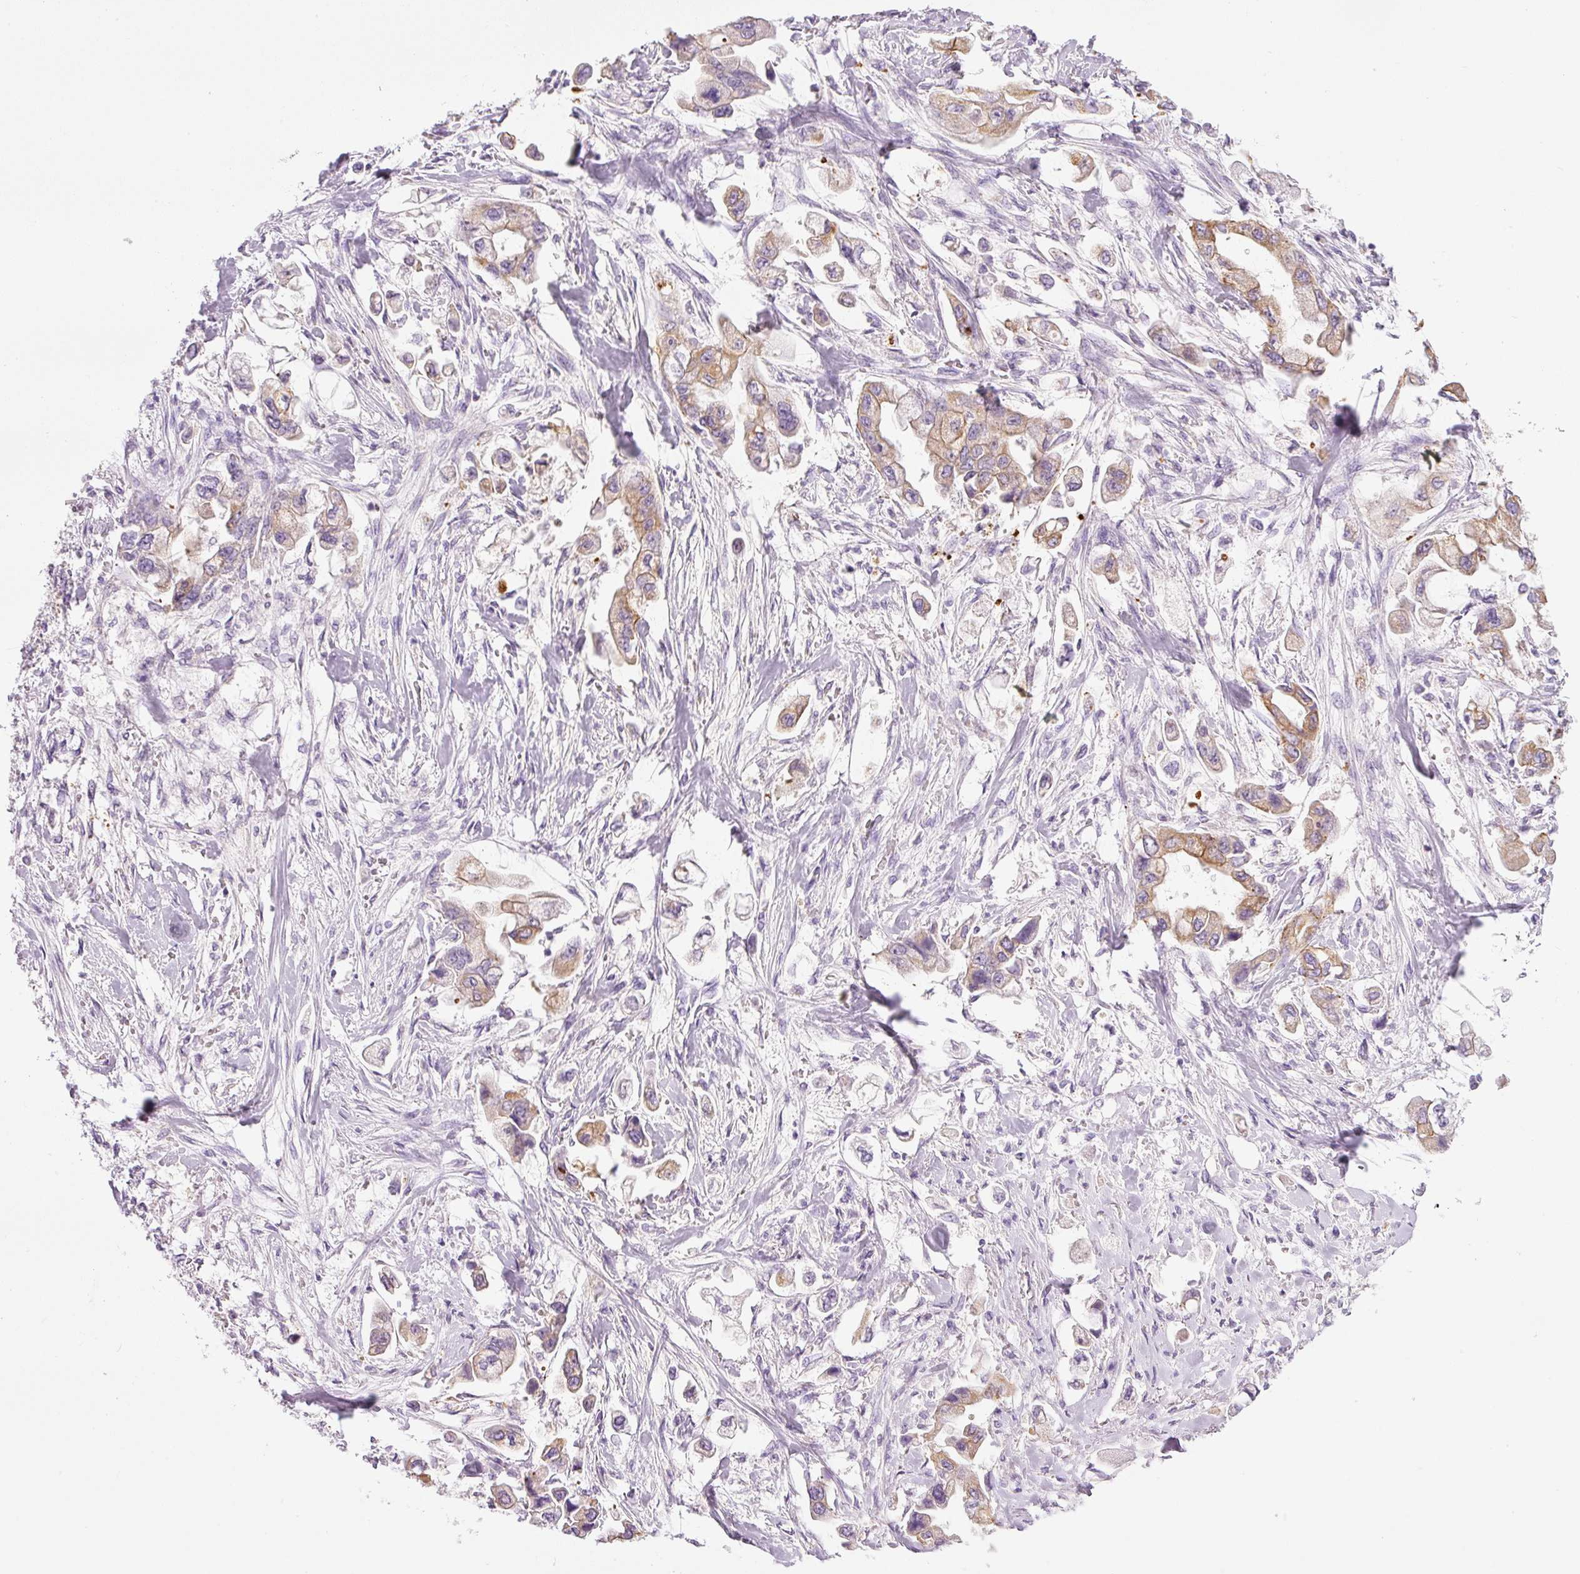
{"staining": {"intensity": "moderate", "quantity": "25%-75%", "location": "cytoplasmic/membranous"}, "tissue": "stomach cancer", "cell_type": "Tumor cells", "image_type": "cancer", "snomed": [{"axis": "morphology", "description": "Adenocarcinoma, NOS"}, {"axis": "topography", "description": "Stomach"}], "caption": "Protein analysis of stomach adenocarcinoma tissue demonstrates moderate cytoplasmic/membranous staining in approximately 25%-75% of tumor cells. (Stains: DAB (3,3'-diaminobenzidine) in brown, nuclei in blue, Microscopy: brightfield microscopy at high magnification).", "gene": "CARD16", "patient": {"sex": "male", "age": 62}}